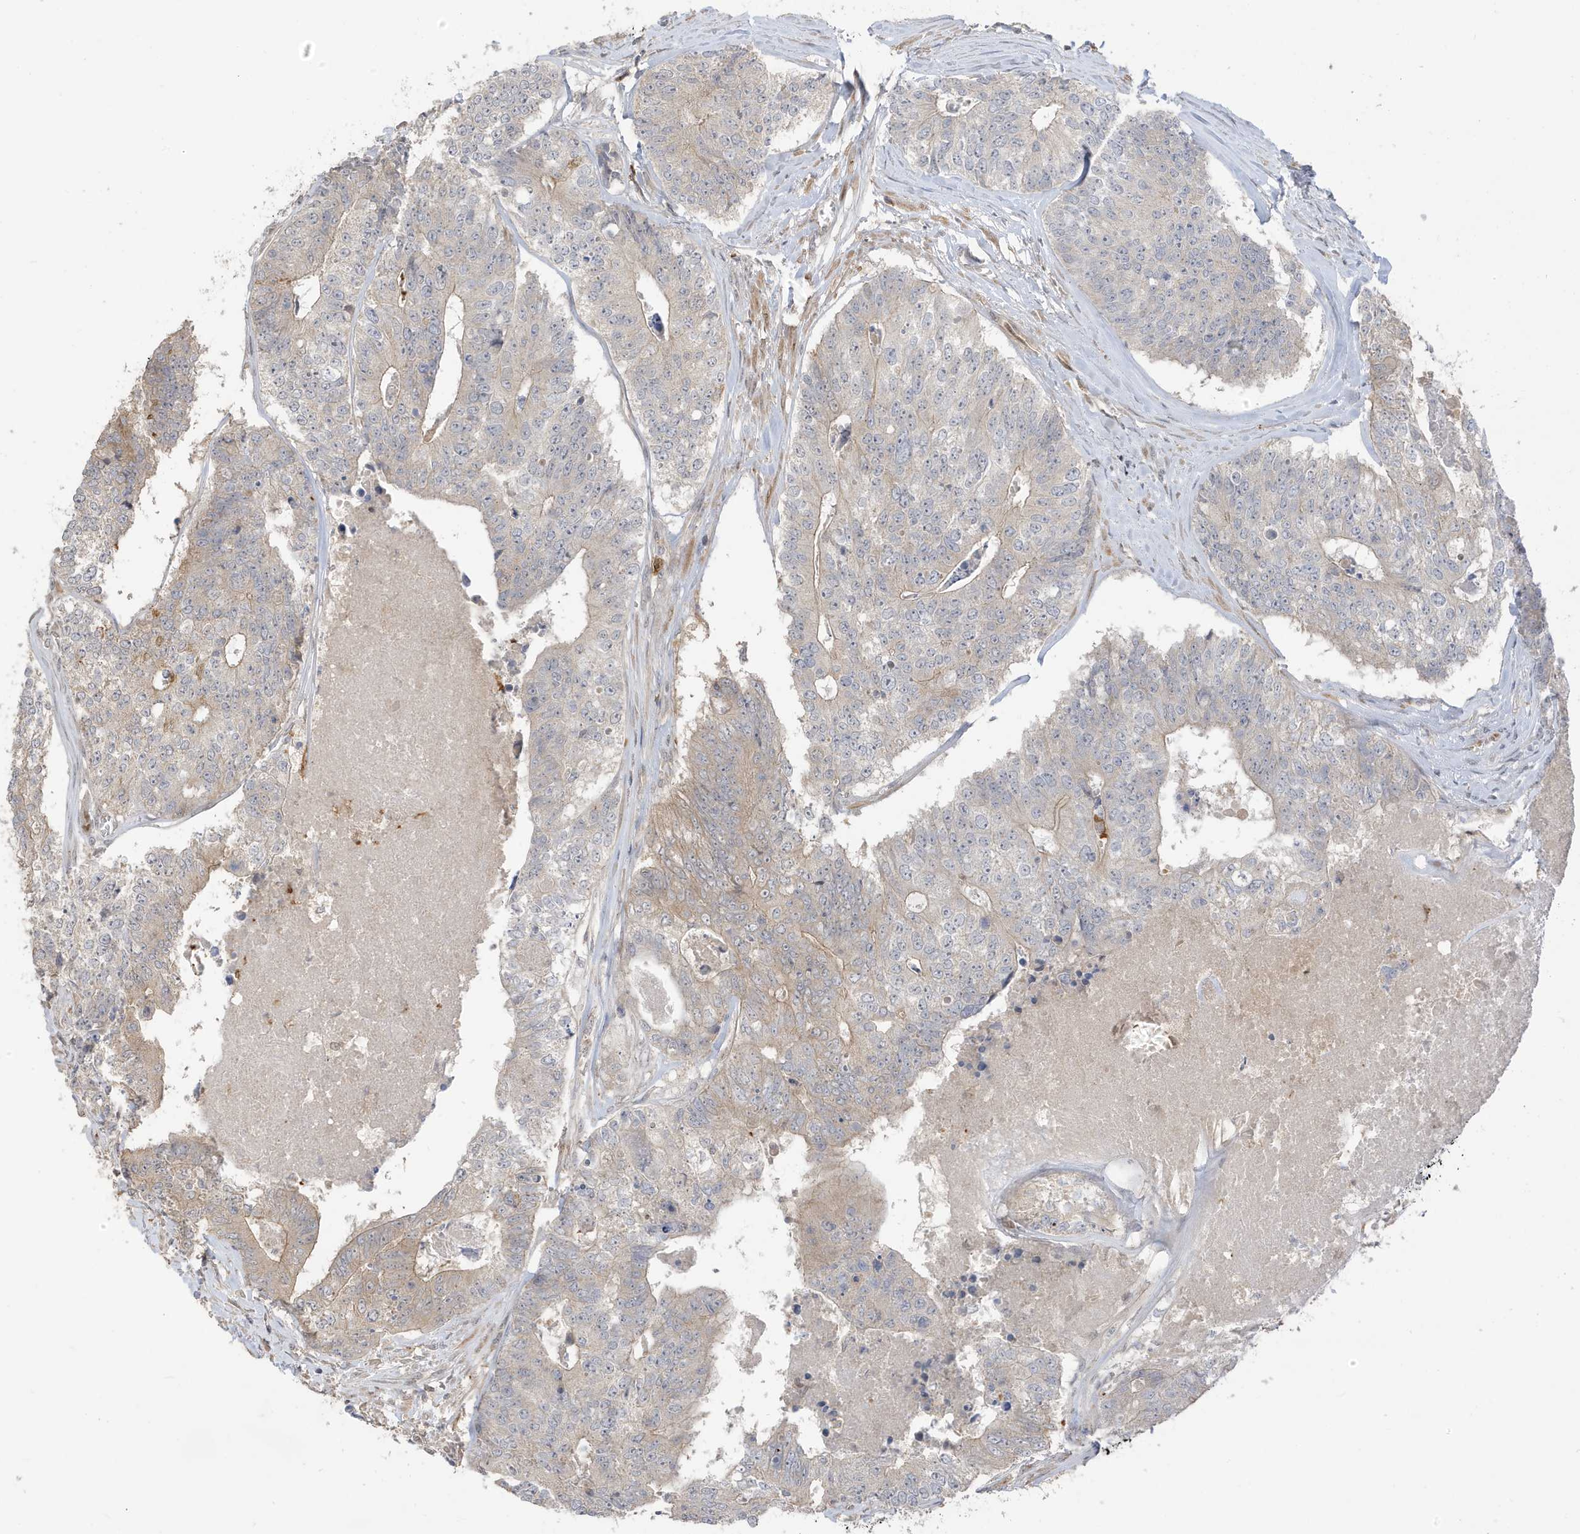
{"staining": {"intensity": "negative", "quantity": "none", "location": "none"}, "tissue": "colorectal cancer", "cell_type": "Tumor cells", "image_type": "cancer", "snomed": [{"axis": "morphology", "description": "Adenocarcinoma, NOS"}, {"axis": "topography", "description": "Colon"}], "caption": "An immunohistochemistry (IHC) photomicrograph of colorectal cancer (adenocarcinoma) is shown. There is no staining in tumor cells of colorectal cancer (adenocarcinoma). (DAB immunohistochemistry visualized using brightfield microscopy, high magnification).", "gene": "TAB3", "patient": {"sex": "female", "age": 67}}